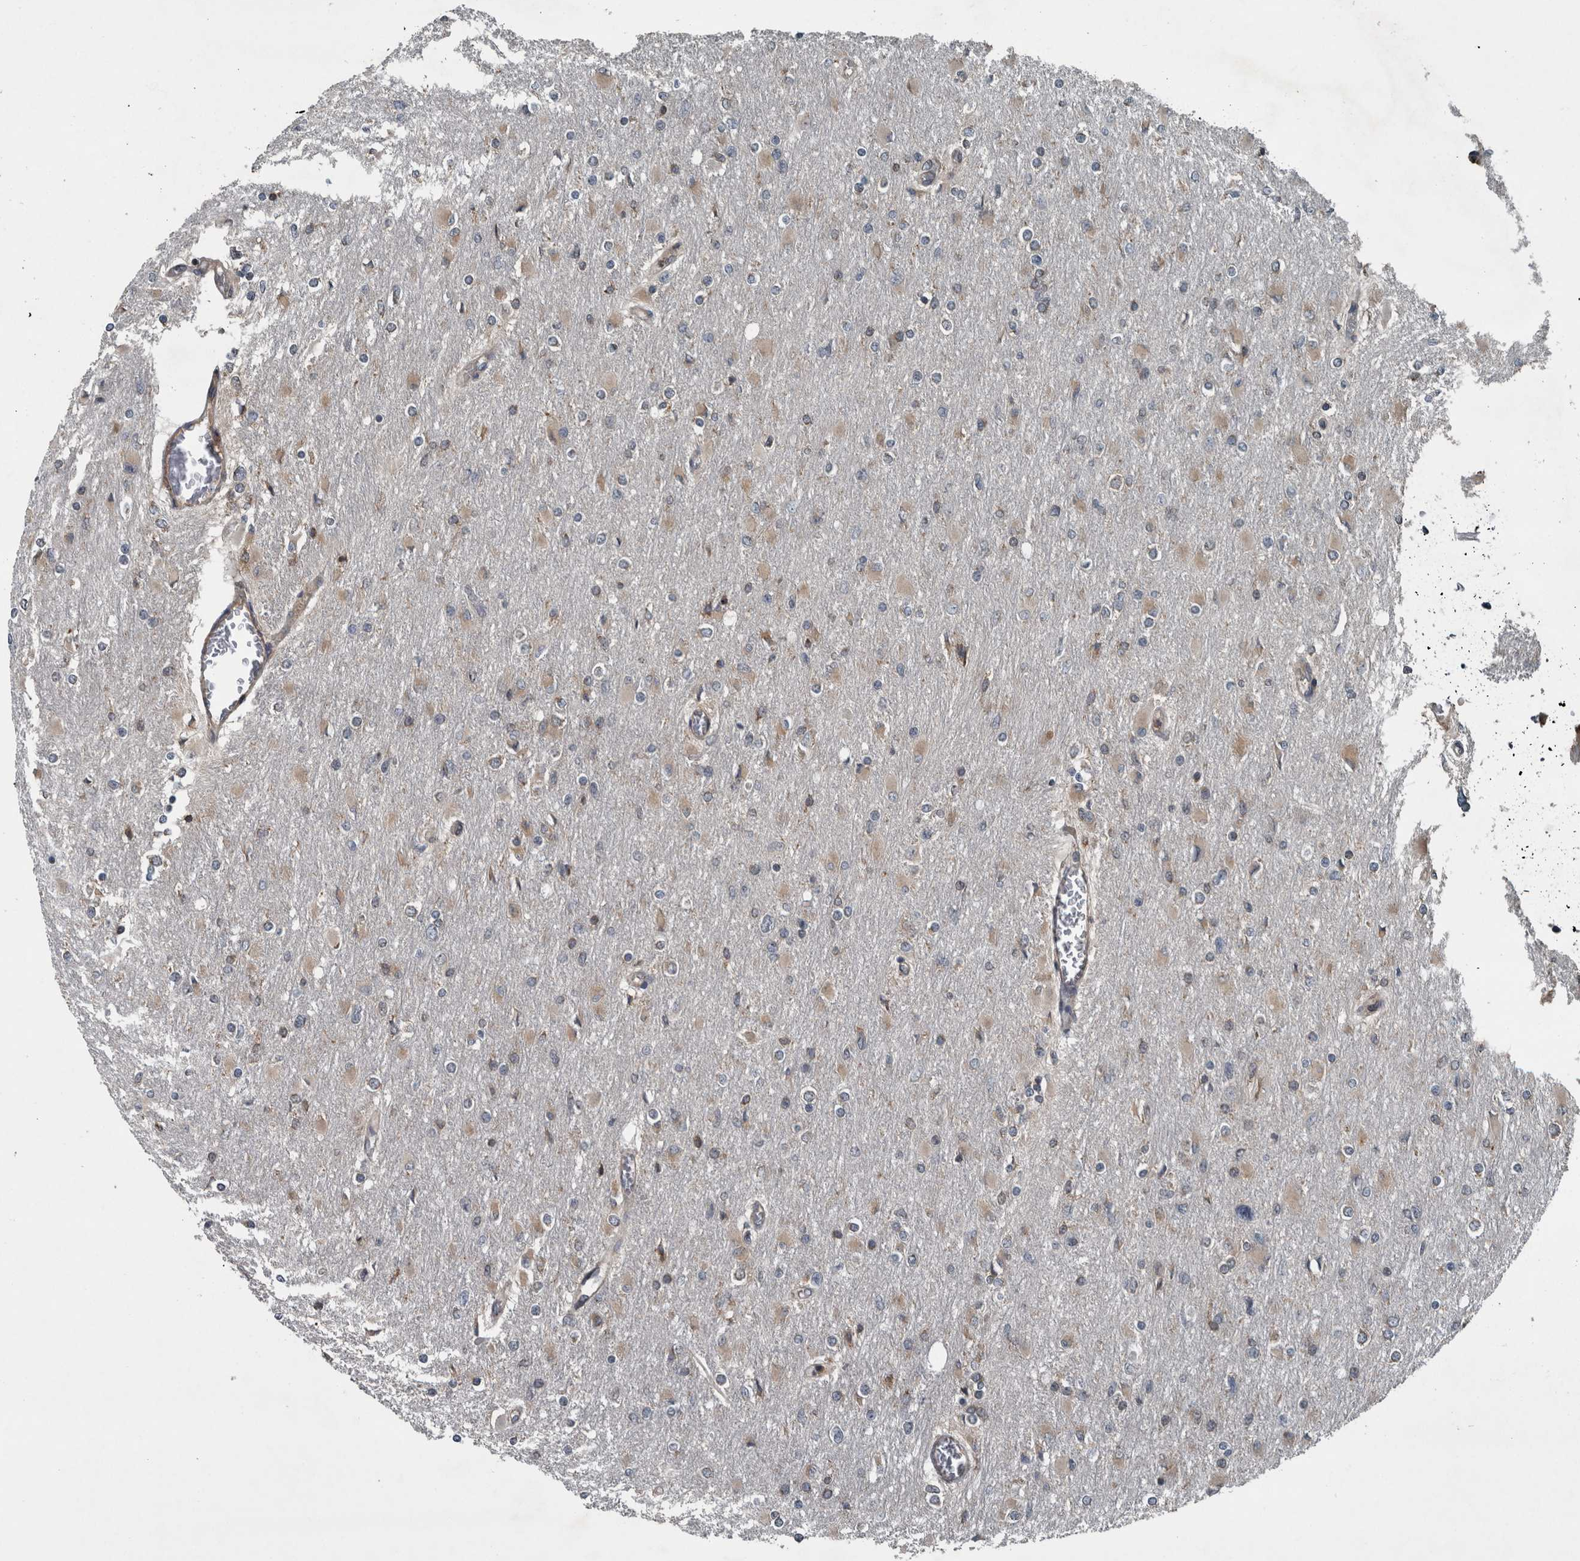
{"staining": {"intensity": "weak", "quantity": "25%-75%", "location": "cytoplasmic/membranous"}, "tissue": "glioma", "cell_type": "Tumor cells", "image_type": "cancer", "snomed": [{"axis": "morphology", "description": "Glioma, malignant, High grade"}, {"axis": "topography", "description": "Cerebral cortex"}], "caption": "DAB (3,3'-diaminobenzidine) immunohistochemical staining of human malignant glioma (high-grade) displays weak cytoplasmic/membranous protein expression in approximately 25%-75% of tumor cells.", "gene": "EXOC8", "patient": {"sex": "female", "age": 36}}